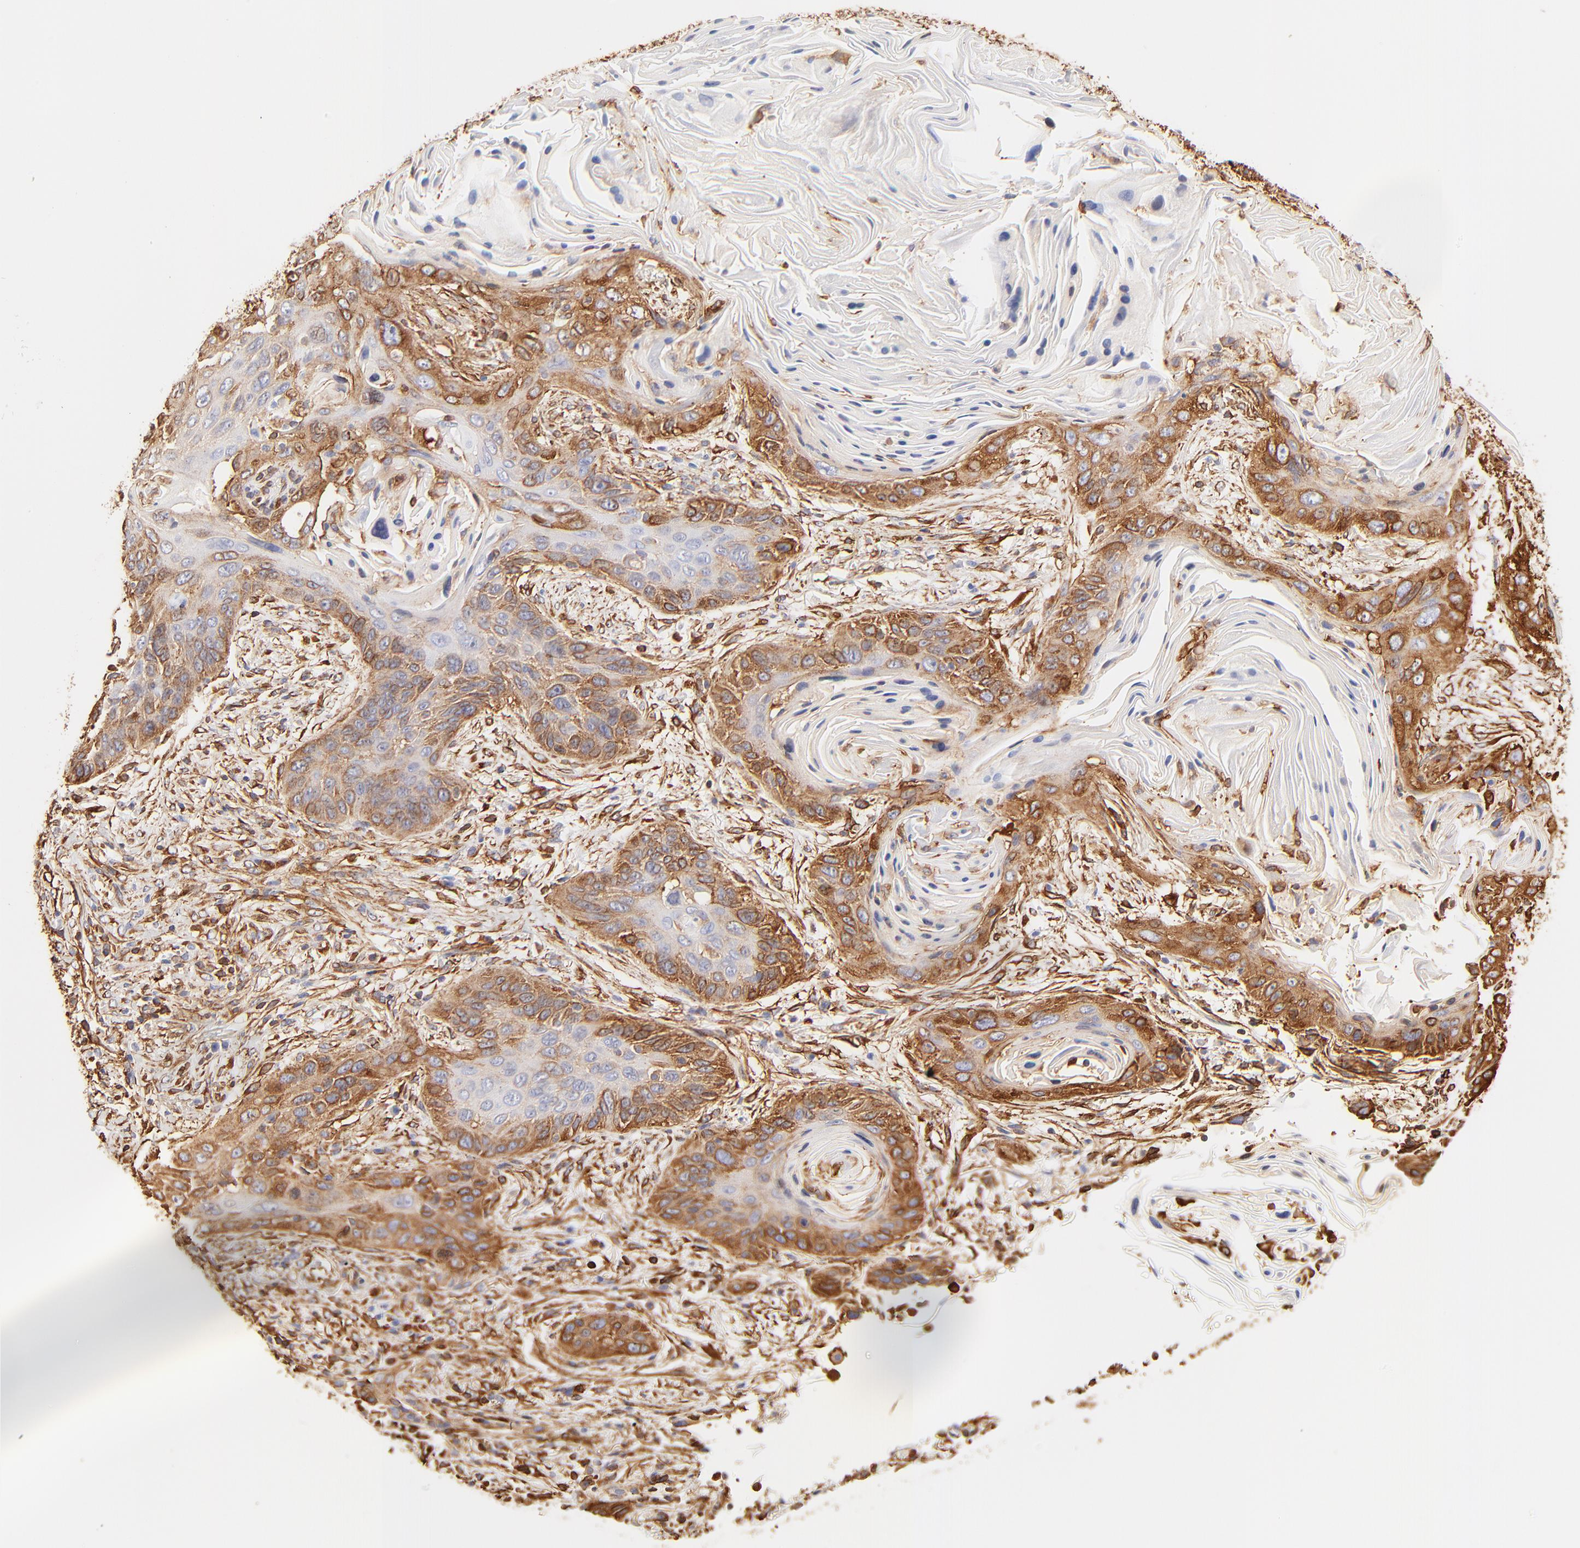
{"staining": {"intensity": "strong", "quantity": ">75%", "location": "cytoplasmic/membranous"}, "tissue": "lung cancer", "cell_type": "Tumor cells", "image_type": "cancer", "snomed": [{"axis": "morphology", "description": "Squamous cell carcinoma, NOS"}, {"axis": "topography", "description": "Lung"}], "caption": "The photomicrograph exhibits a brown stain indicating the presence of a protein in the cytoplasmic/membranous of tumor cells in squamous cell carcinoma (lung).", "gene": "FLNA", "patient": {"sex": "female", "age": 67}}